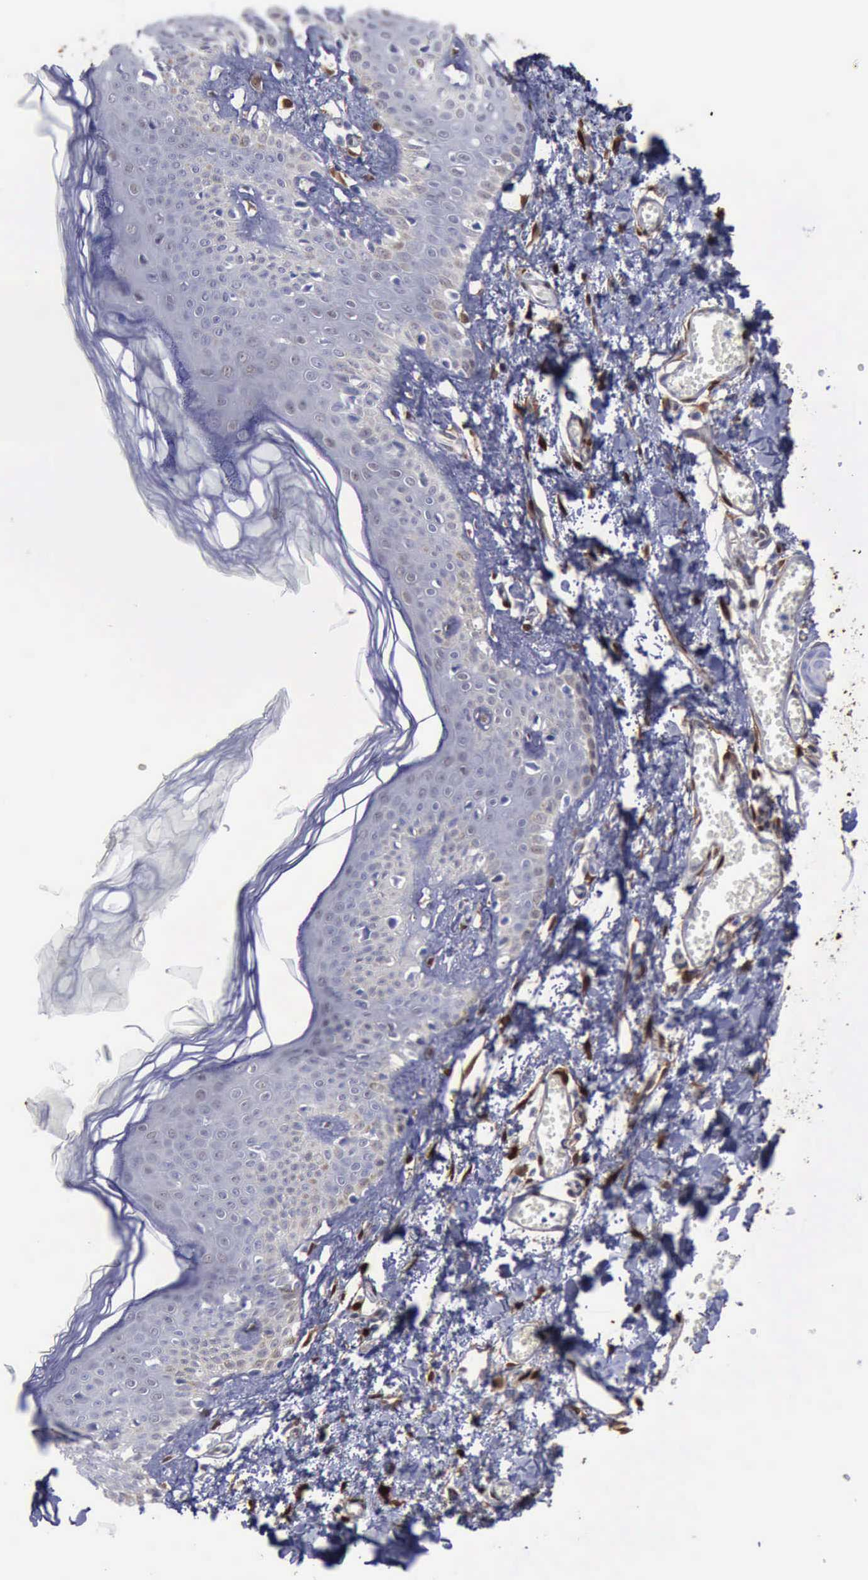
{"staining": {"intensity": "strong", "quantity": ">75%", "location": "nuclear"}, "tissue": "skin", "cell_type": "Fibroblasts", "image_type": "normal", "snomed": [{"axis": "morphology", "description": "Normal tissue, NOS"}, {"axis": "morphology", "description": "Sarcoma, NOS"}, {"axis": "topography", "description": "Skin"}, {"axis": "topography", "description": "Soft tissue"}], "caption": "Fibroblasts show strong nuclear staining in about >75% of cells in unremarkable skin. The staining was performed using DAB (3,3'-diaminobenzidine) to visualize the protein expression in brown, while the nuclei were stained in blue with hematoxylin (Magnification: 20x).", "gene": "FHL1", "patient": {"sex": "female", "age": 51}}